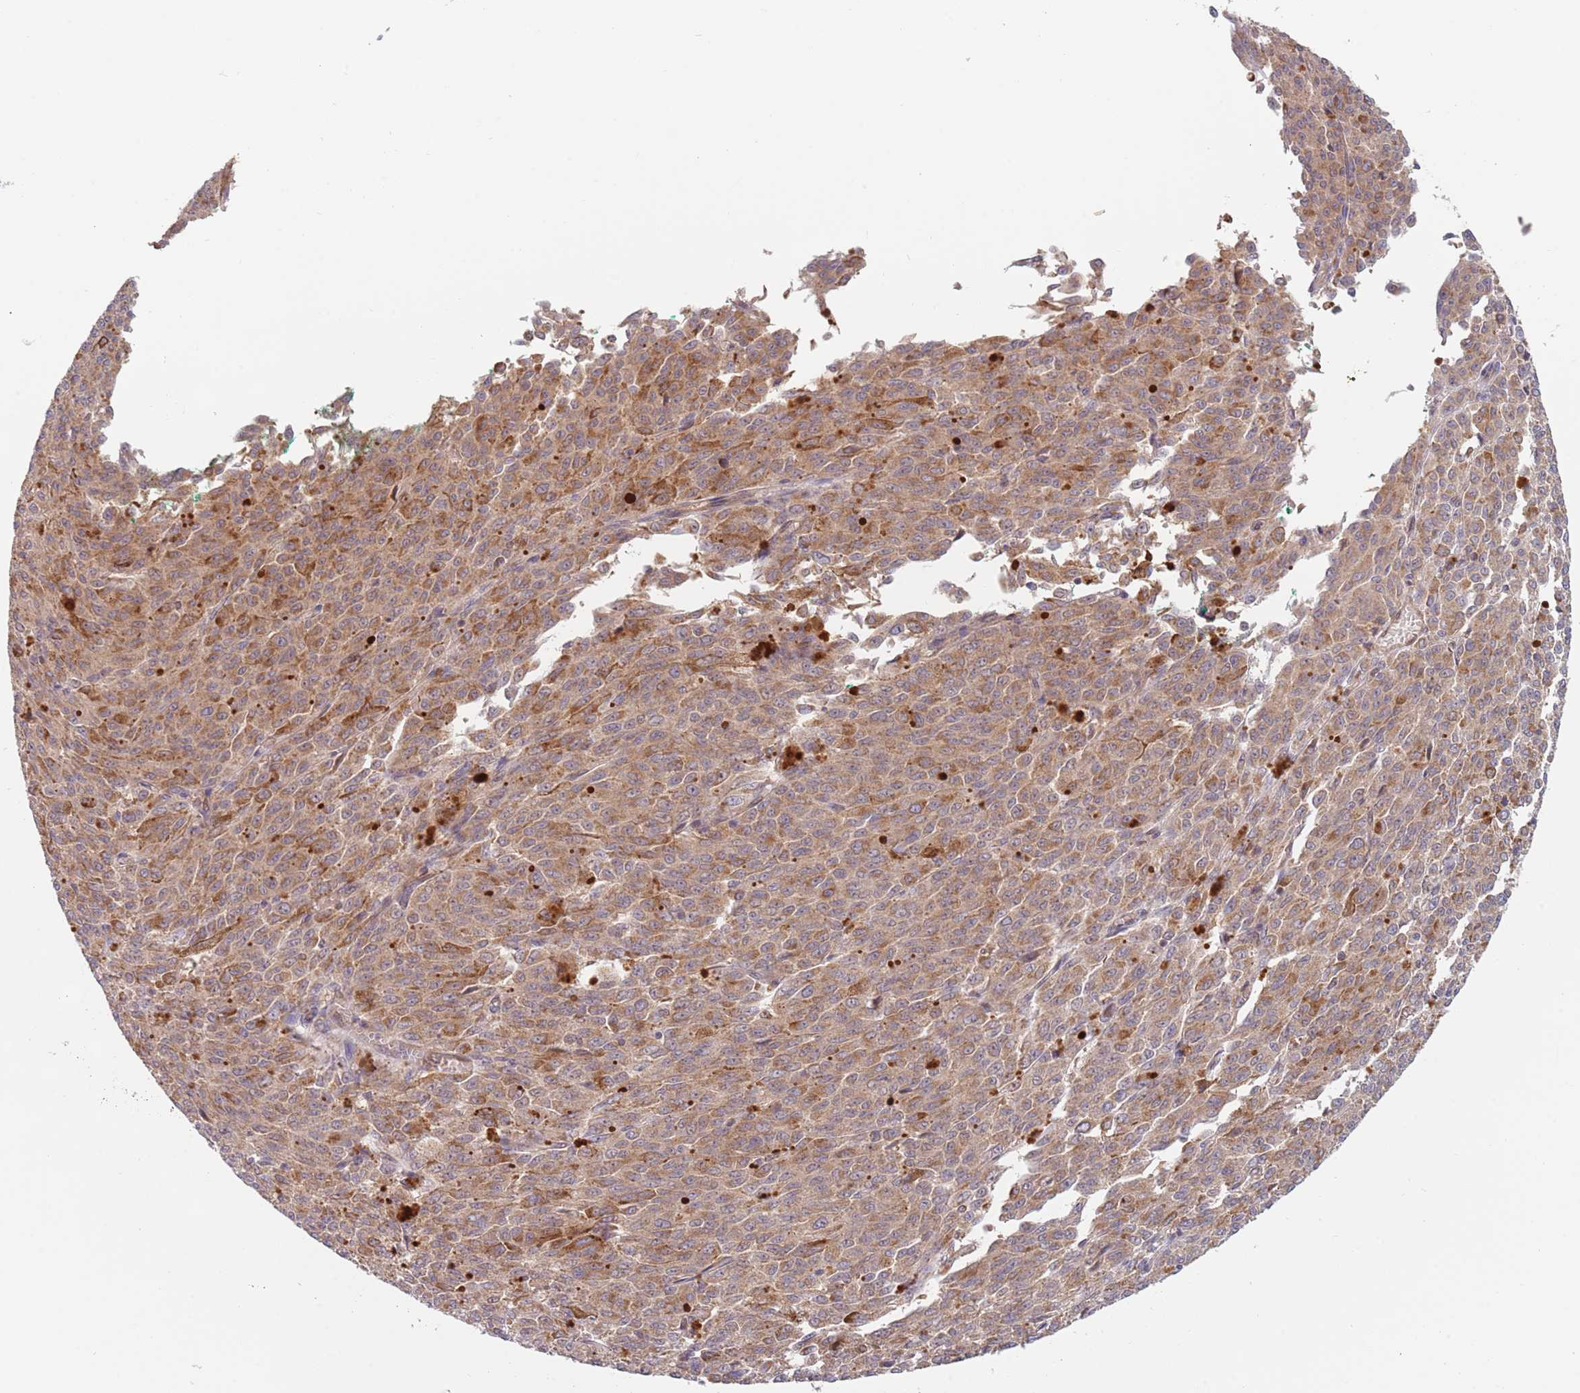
{"staining": {"intensity": "moderate", "quantity": ">75%", "location": "cytoplasmic/membranous"}, "tissue": "melanoma", "cell_type": "Tumor cells", "image_type": "cancer", "snomed": [{"axis": "morphology", "description": "Malignant melanoma, NOS"}, {"axis": "topography", "description": "Skin"}], "caption": "Malignant melanoma stained with DAB IHC exhibits medium levels of moderate cytoplasmic/membranous staining in about >75% of tumor cells. Immunohistochemistry (ihc) stains the protein in brown and the nuclei are stained blue.", "gene": "GUK1", "patient": {"sex": "female", "age": 52}}